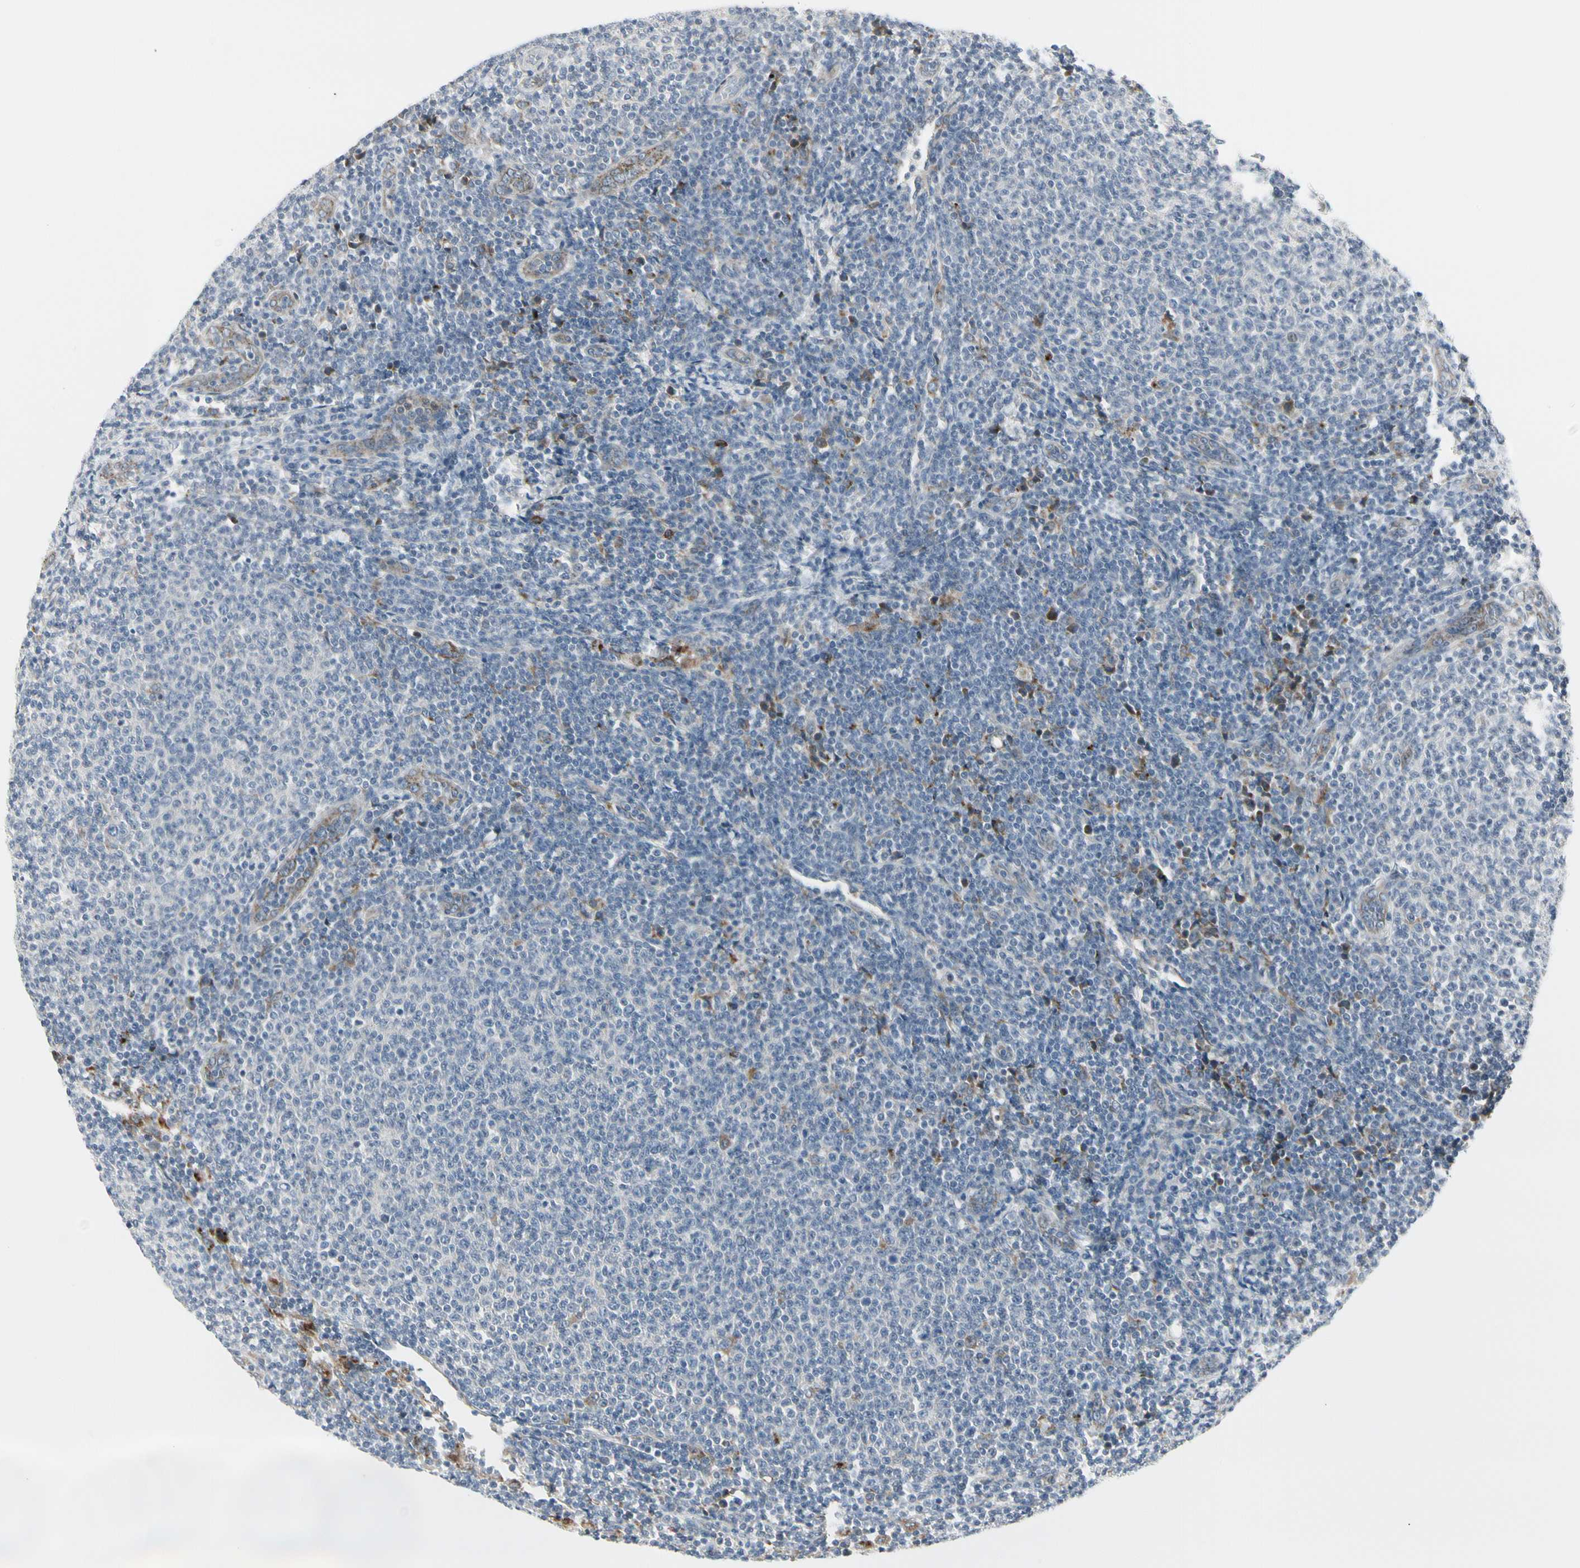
{"staining": {"intensity": "negative", "quantity": "none", "location": "none"}, "tissue": "lymphoma", "cell_type": "Tumor cells", "image_type": "cancer", "snomed": [{"axis": "morphology", "description": "Malignant lymphoma, non-Hodgkin's type, Low grade"}, {"axis": "topography", "description": "Lymph node"}], "caption": "There is no significant positivity in tumor cells of lymphoma. Brightfield microscopy of immunohistochemistry (IHC) stained with DAB (3,3'-diaminobenzidine) (brown) and hematoxylin (blue), captured at high magnification.", "gene": "GRN", "patient": {"sex": "male", "age": 66}}